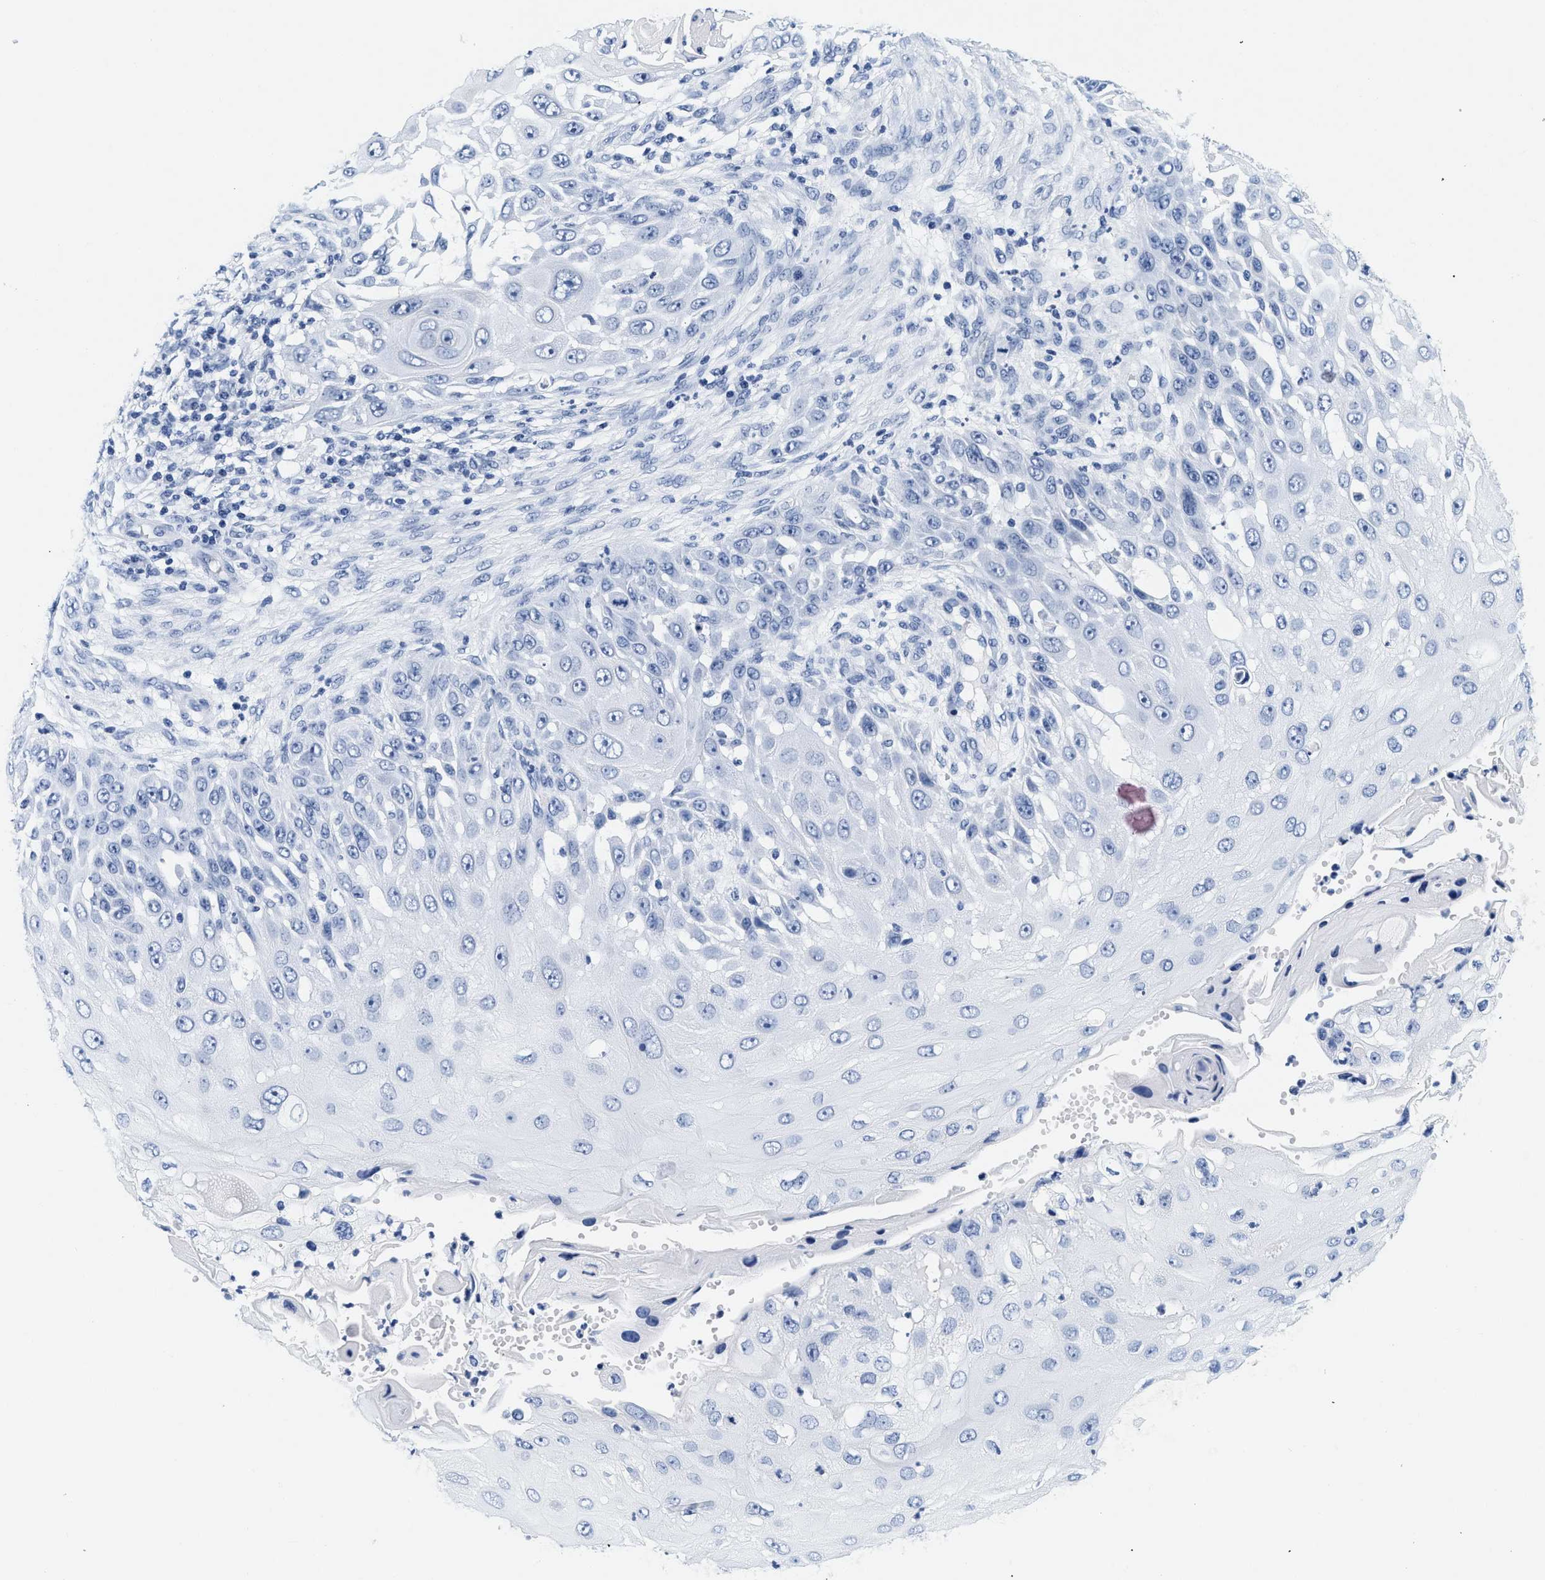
{"staining": {"intensity": "negative", "quantity": "none", "location": "none"}, "tissue": "skin cancer", "cell_type": "Tumor cells", "image_type": "cancer", "snomed": [{"axis": "morphology", "description": "Squamous cell carcinoma, NOS"}, {"axis": "topography", "description": "Skin"}], "caption": "Skin cancer was stained to show a protein in brown. There is no significant staining in tumor cells.", "gene": "PDP1", "patient": {"sex": "female", "age": 44}}